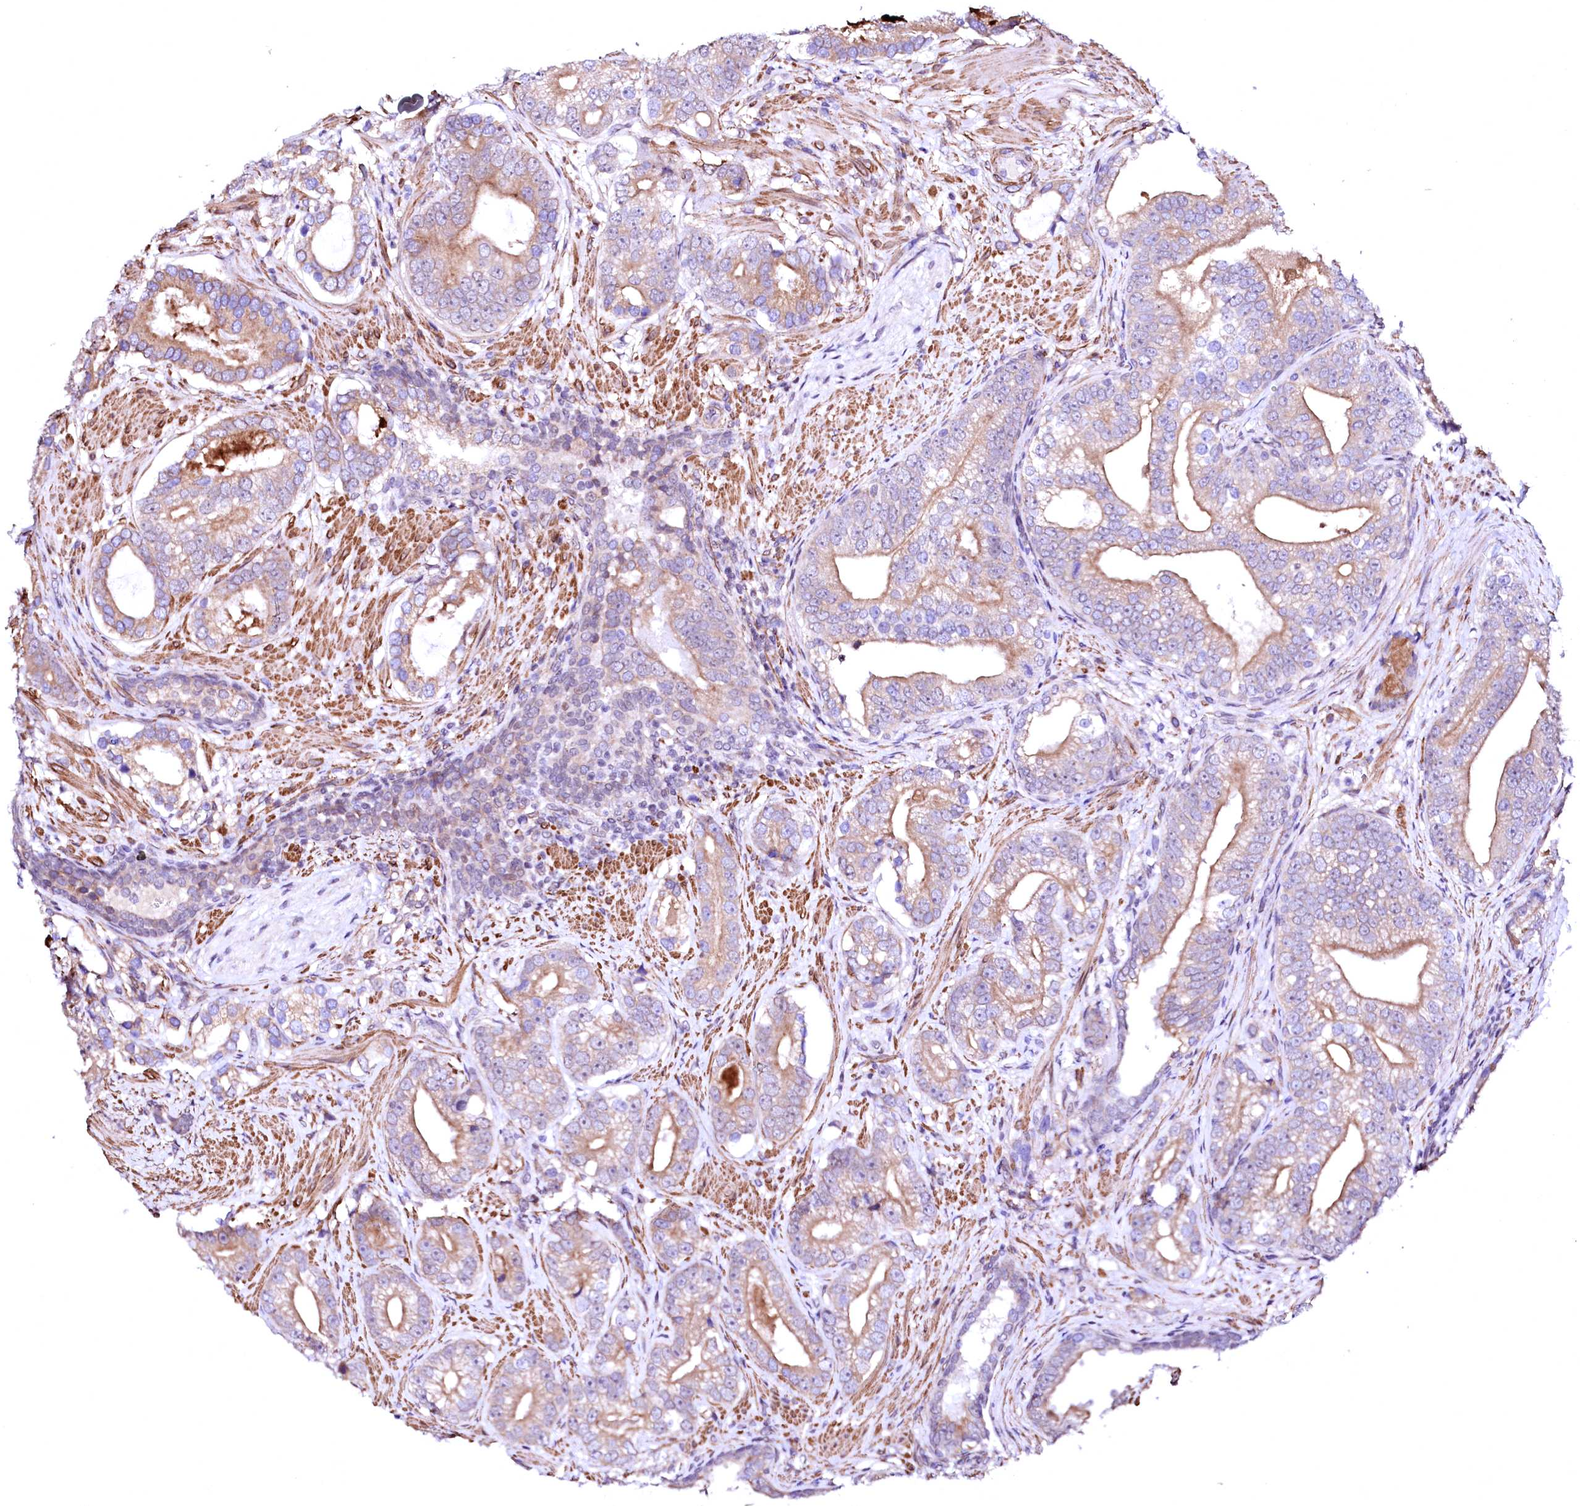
{"staining": {"intensity": "weak", "quantity": "25%-75%", "location": "cytoplasmic/membranous"}, "tissue": "prostate cancer", "cell_type": "Tumor cells", "image_type": "cancer", "snomed": [{"axis": "morphology", "description": "Adenocarcinoma, High grade"}, {"axis": "topography", "description": "Prostate"}], "caption": "Protein expression analysis of prostate adenocarcinoma (high-grade) shows weak cytoplasmic/membranous staining in about 25%-75% of tumor cells.", "gene": "GPR176", "patient": {"sex": "male", "age": 75}}